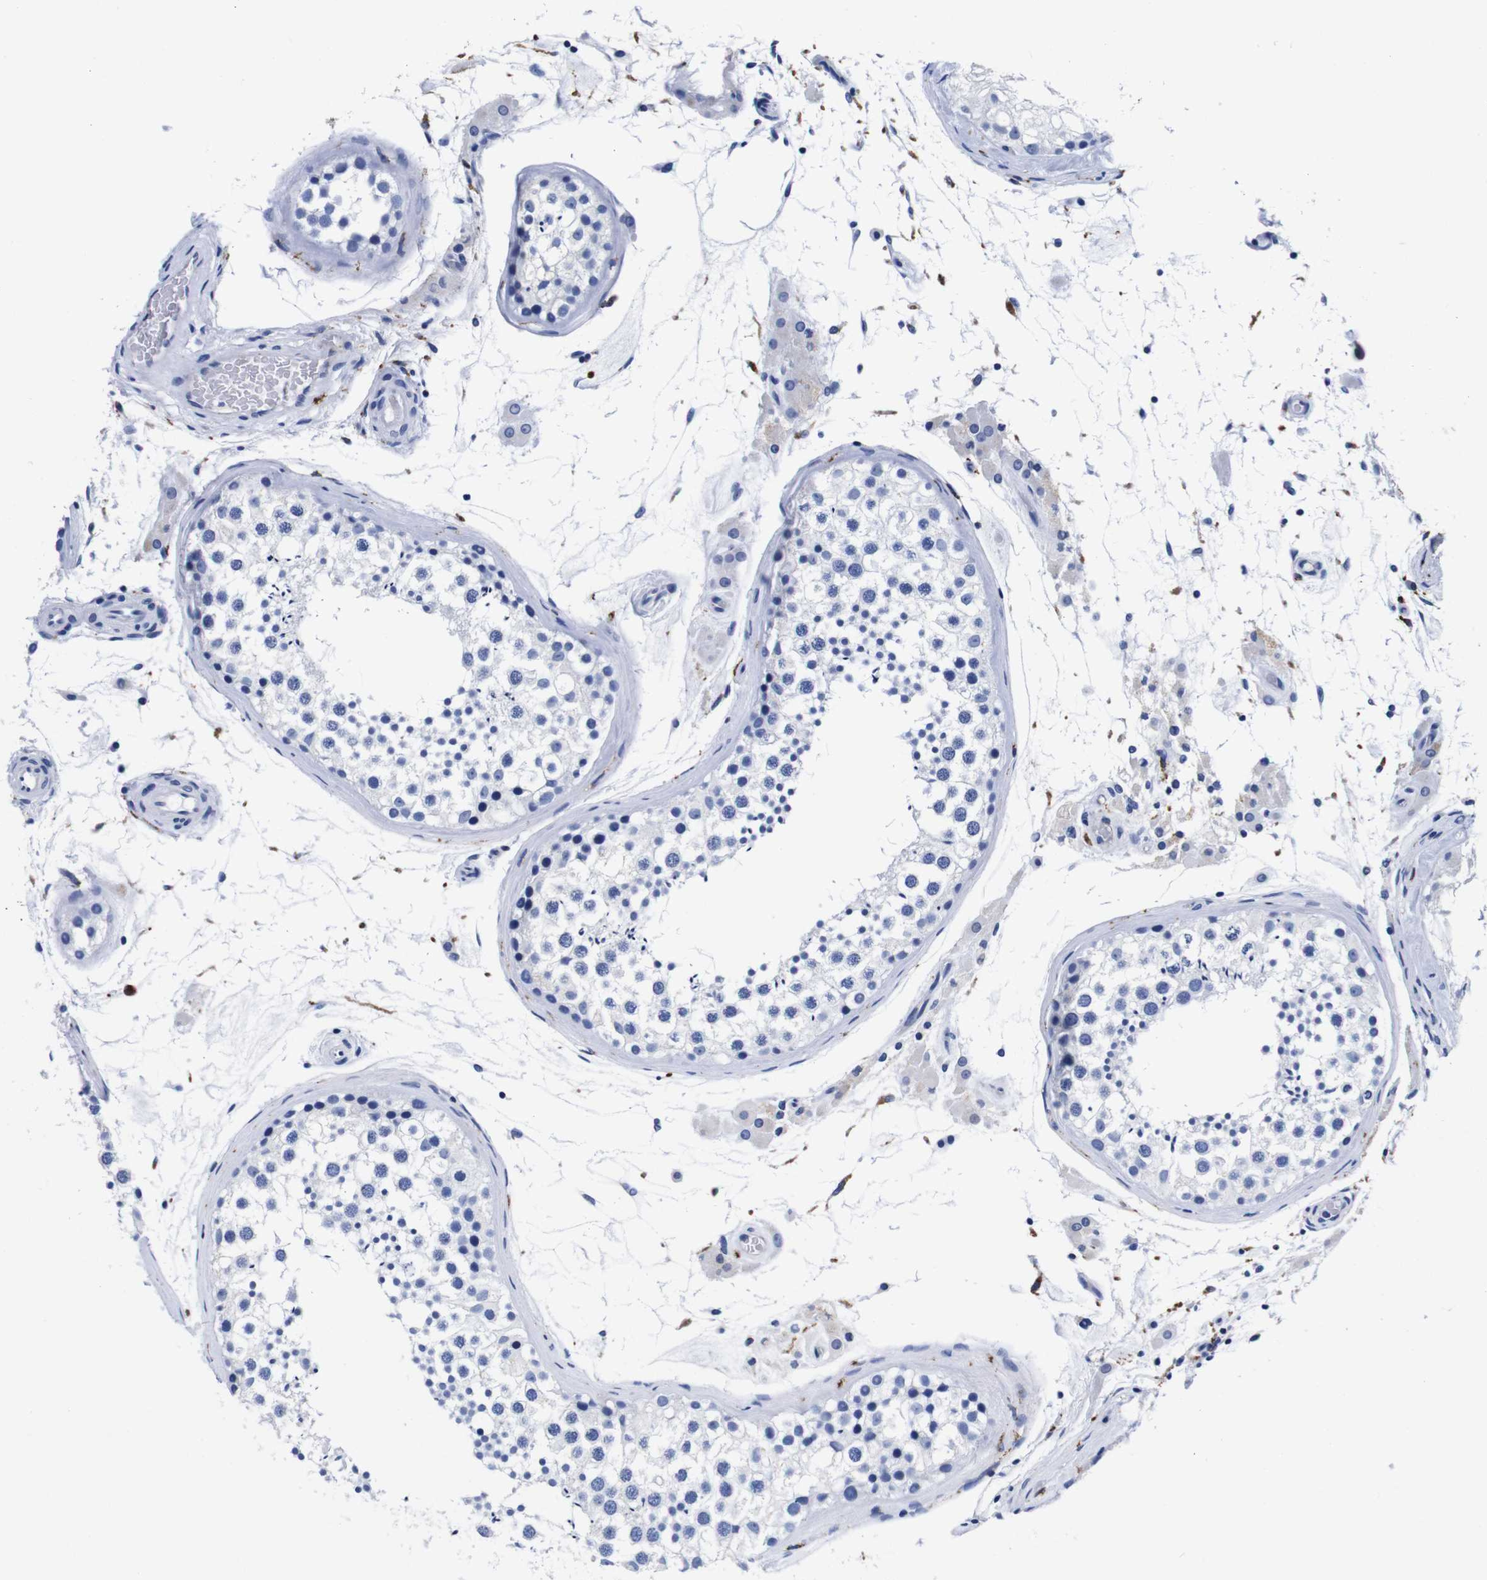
{"staining": {"intensity": "negative", "quantity": "none", "location": "none"}, "tissue": "testis", "cell_type": "Cells in seminiferous ducts", "image_type": "normal", "snomed": [{"axis": "morphology", "description": "Normal tissue, NOS"}, {"axis": "topography", "description": "Testis"}], "caption": "IHC of unremarkable human testis shows no positivity in cells in seminiferous ducts.", "gene": "ENSG00000248993", "patient": {"sex": "male", "age": 46}}